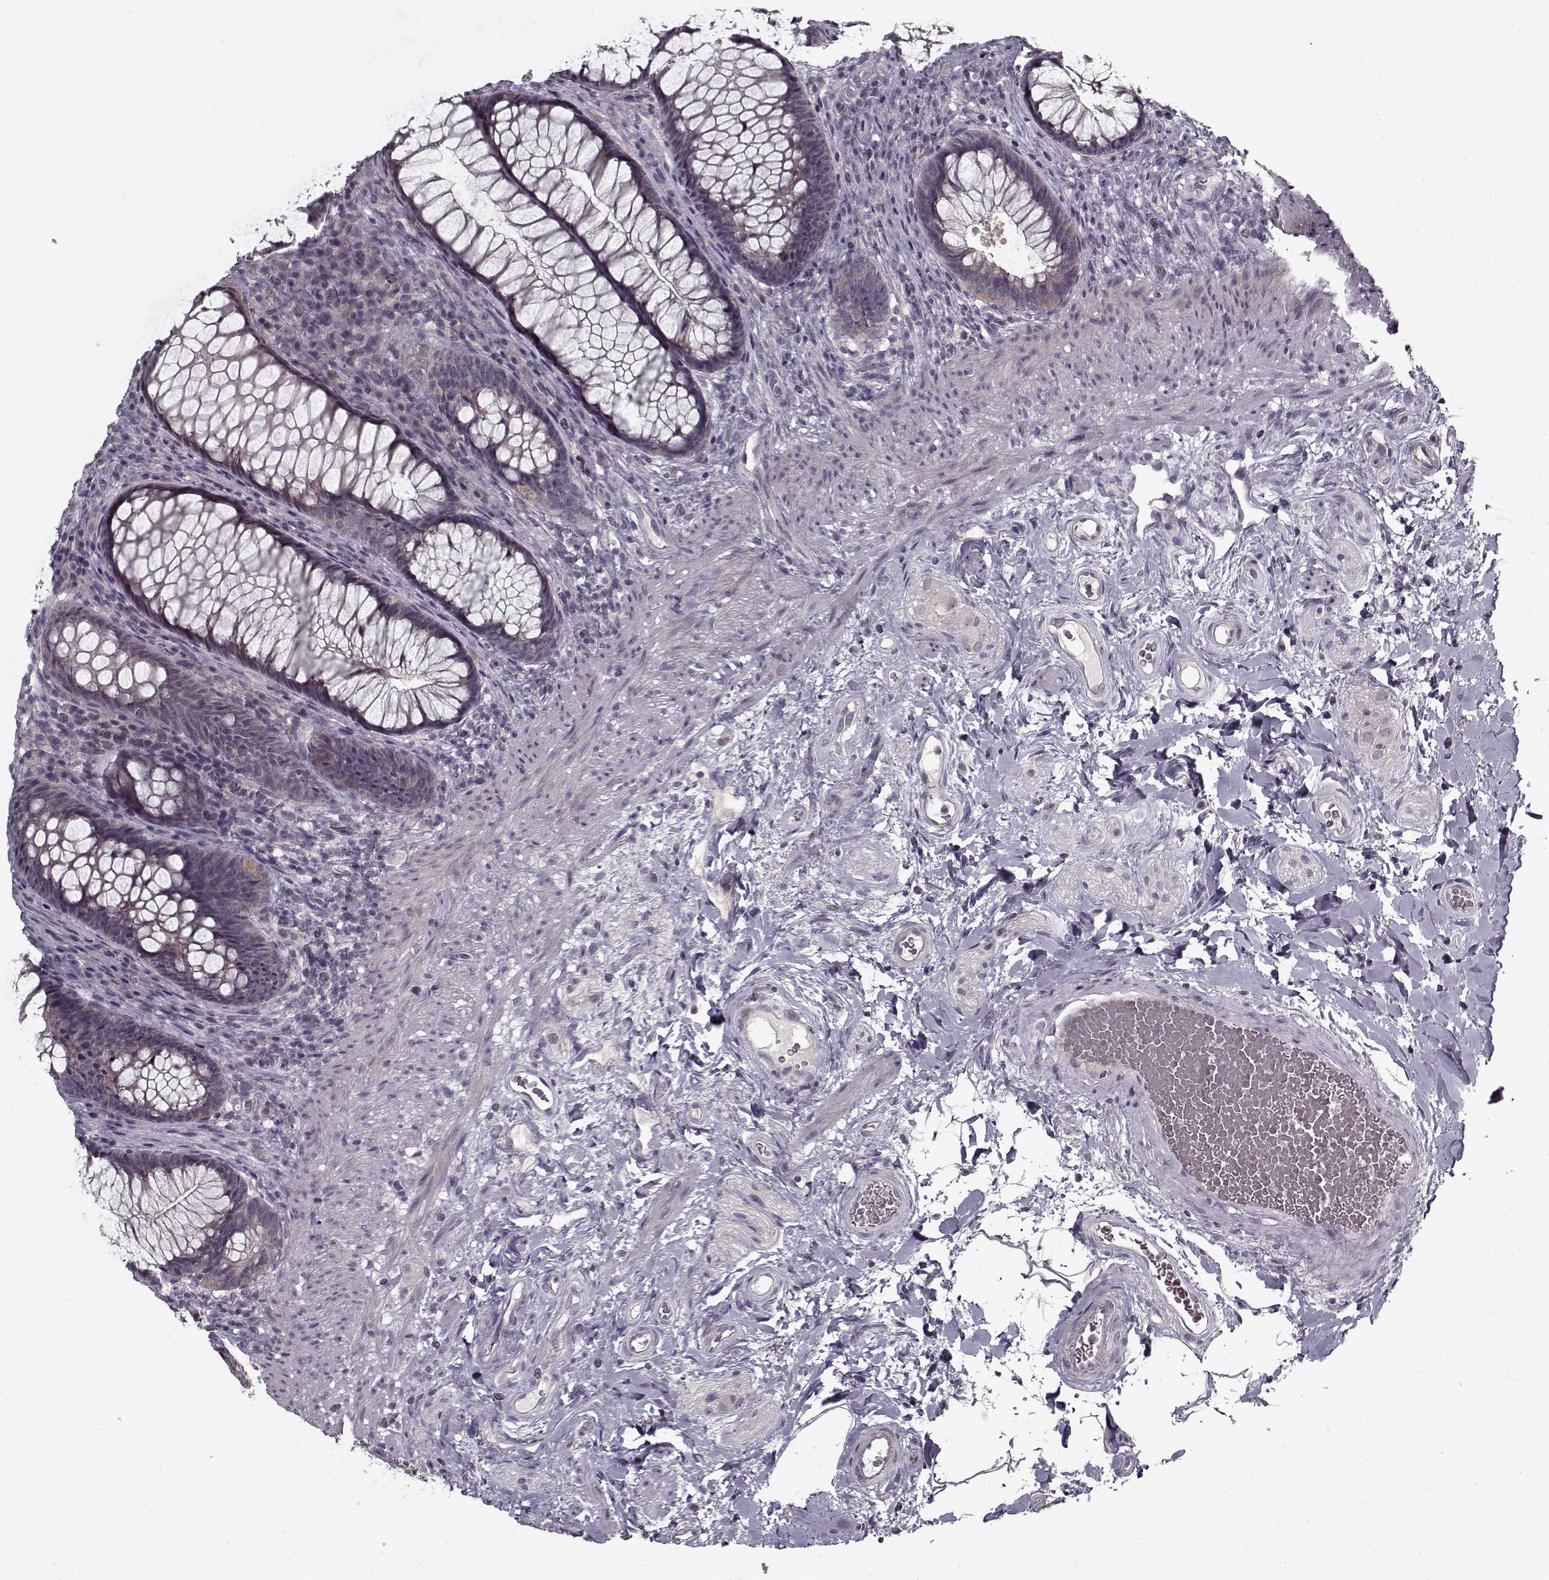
{"staining": {"intensity": "negative", "quantity": "none", "location": "none"}, "tissue": "rectum", "cell_type": "Glandular cells", "image_type": "normal", "snomed": [{"axis": "morphology", "description": "Normal tissue, NOS"}, {"axis": "topography", "description": "Smooth muscle"}, {"axis": "topography", "description": "Rectum"}], "caption": "Immunohistochemistry micrograph of unremarkable human rectum stained for a protein (brown), which reveals no expression in glandular cells. The staining is performed using DAB brown chromogen with nuclei counter-stained in using hematoxylin.", "gene": "LAMA2", "patient": {"sex": "male", "age": 53}}